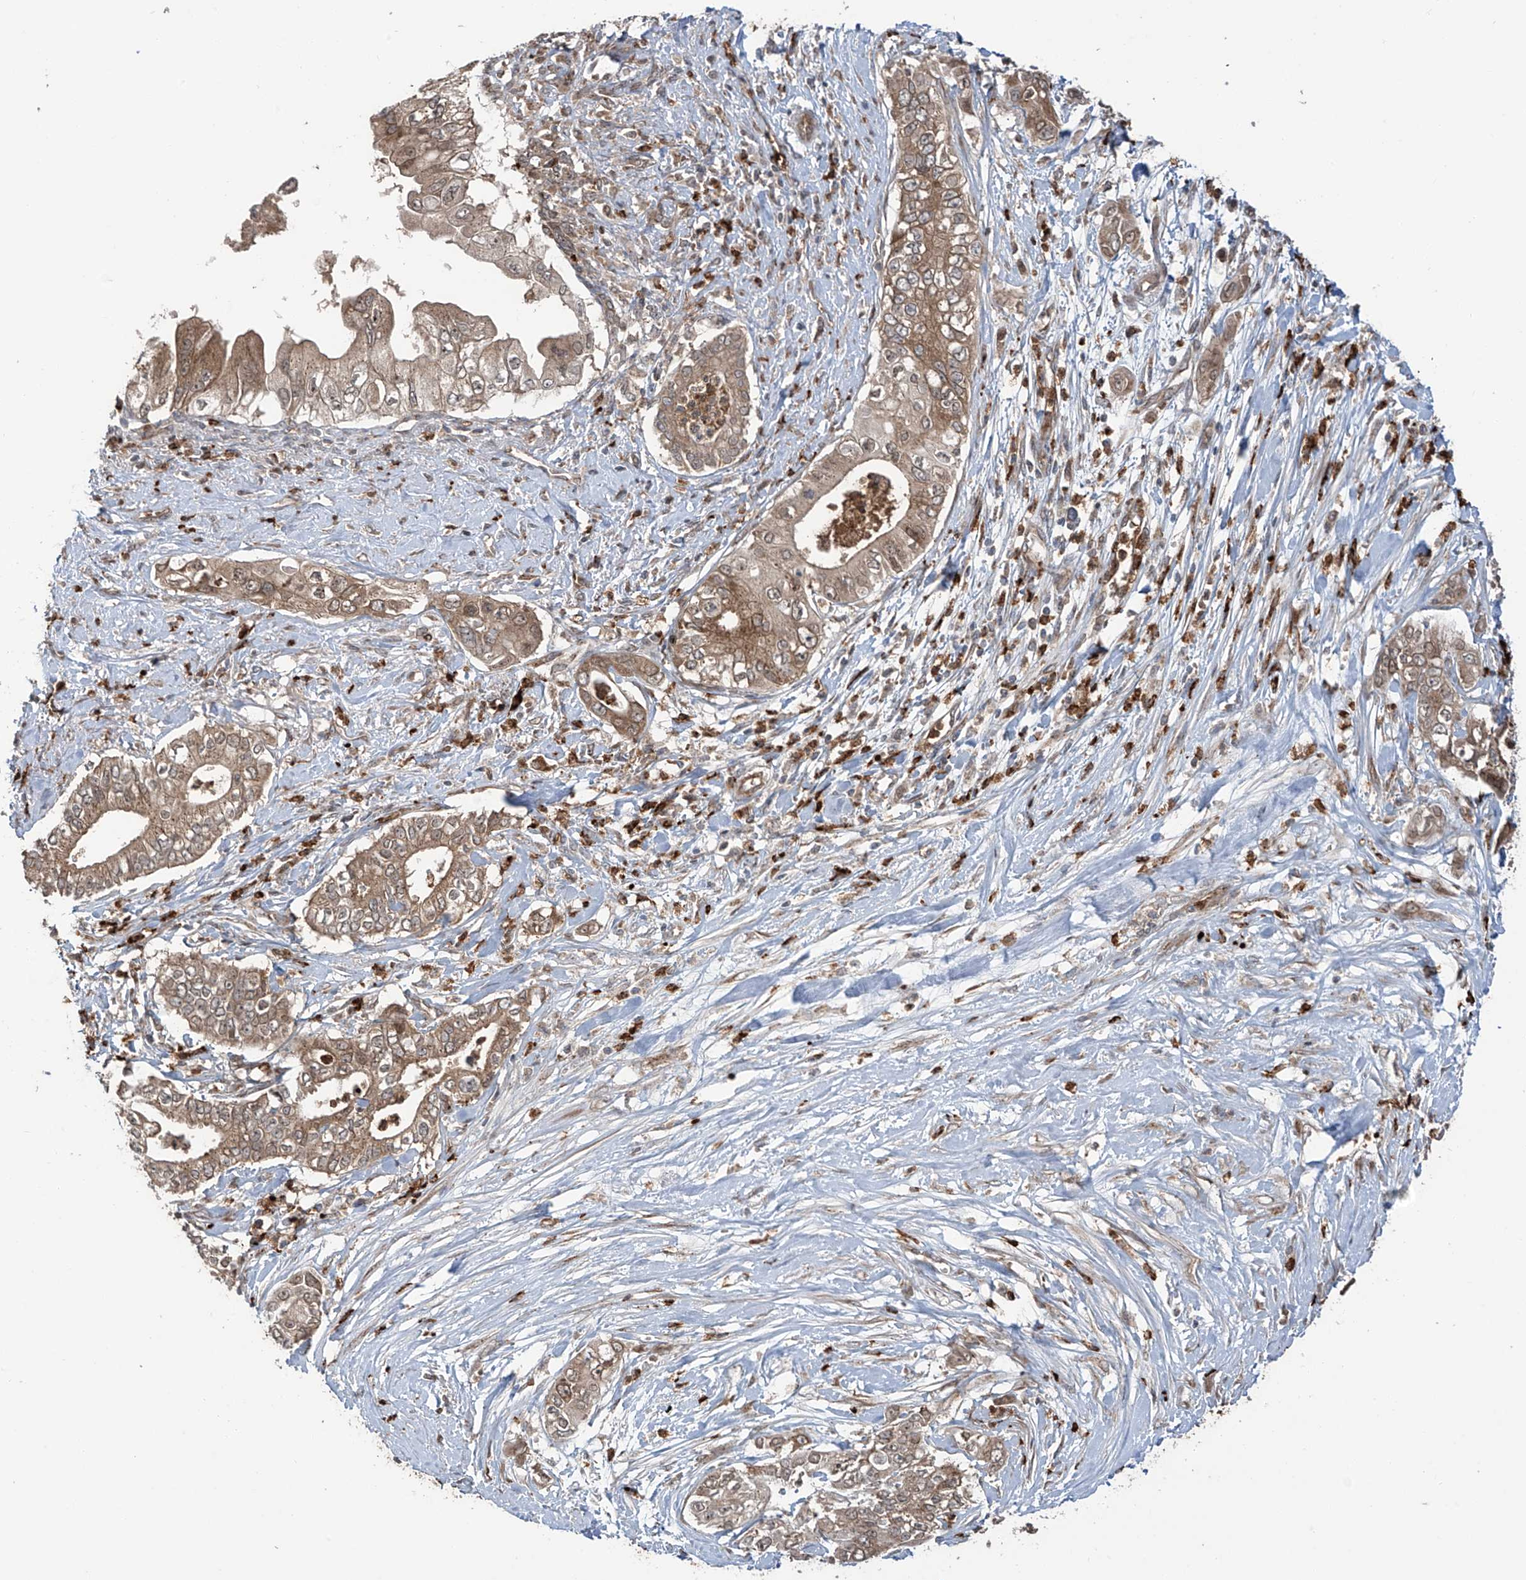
{"staining": {"intensity": "weak", "quantity": ">75%", "location": "cytoplasmic/membranous"}, "tissue": "pancreatic cancer", "cell_type": "Tumor cells", "image_type": "cancer", "snomed": [{"axis": "morphology", "description": "Adenocarcinoma, NOS"}, {"axis": "topography", "description": "Pancreas"}], "caption": "A micrograph showing weak cytoplasmic/membranous staining in about >75% of tumor cells in pancreatic cancer (adenocarcinoma), as visualized by brown immunohistochemical staining.", "gene": "ZDHHC9", "patient": {"sex": "female", "age": 78}}